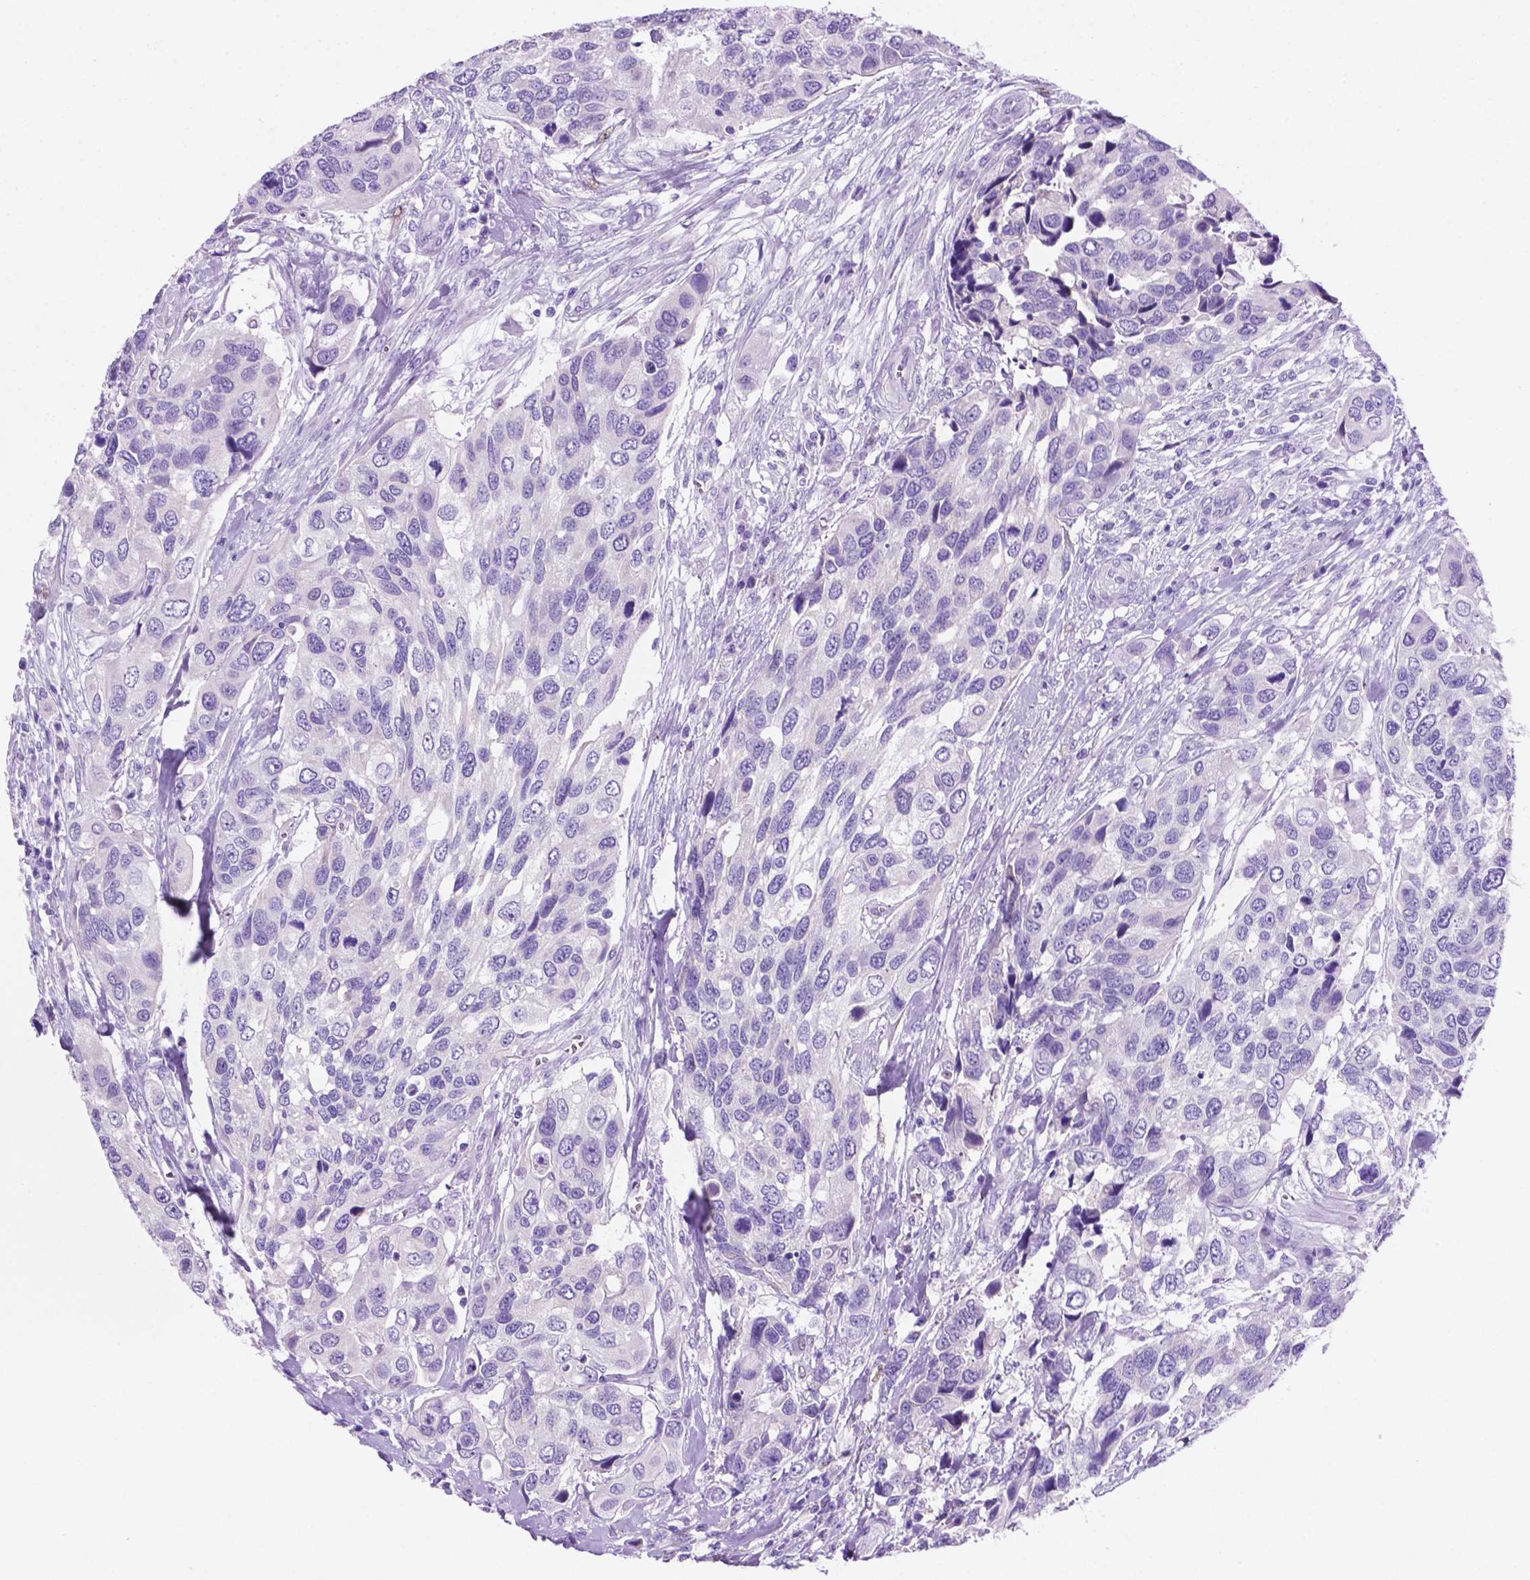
{"staining": {"intensity": "negative", "quantity": "none", "location": "none"}, "tissue": "urothelial cancer", "cell_type": "Tumor cells", "image_type": "cancer", "snomed": [{"axis": "morphology", "description": "Urothelial carcinoma, High grade"}, {"axis": "topography", "description": "Urinary bladder"}], "caption": "High magnification brightfield microscopy of urothelial carcinoma (high-grade) stained with DAB (3,3'-diaminobenzidine) (brown) and counterstained with hematoxylin (blue): tumor cells show no significant expression. Nuclei are stained in blue.", "gene": "TMEM210", "patient": {"sex": "male", "age": 60}}